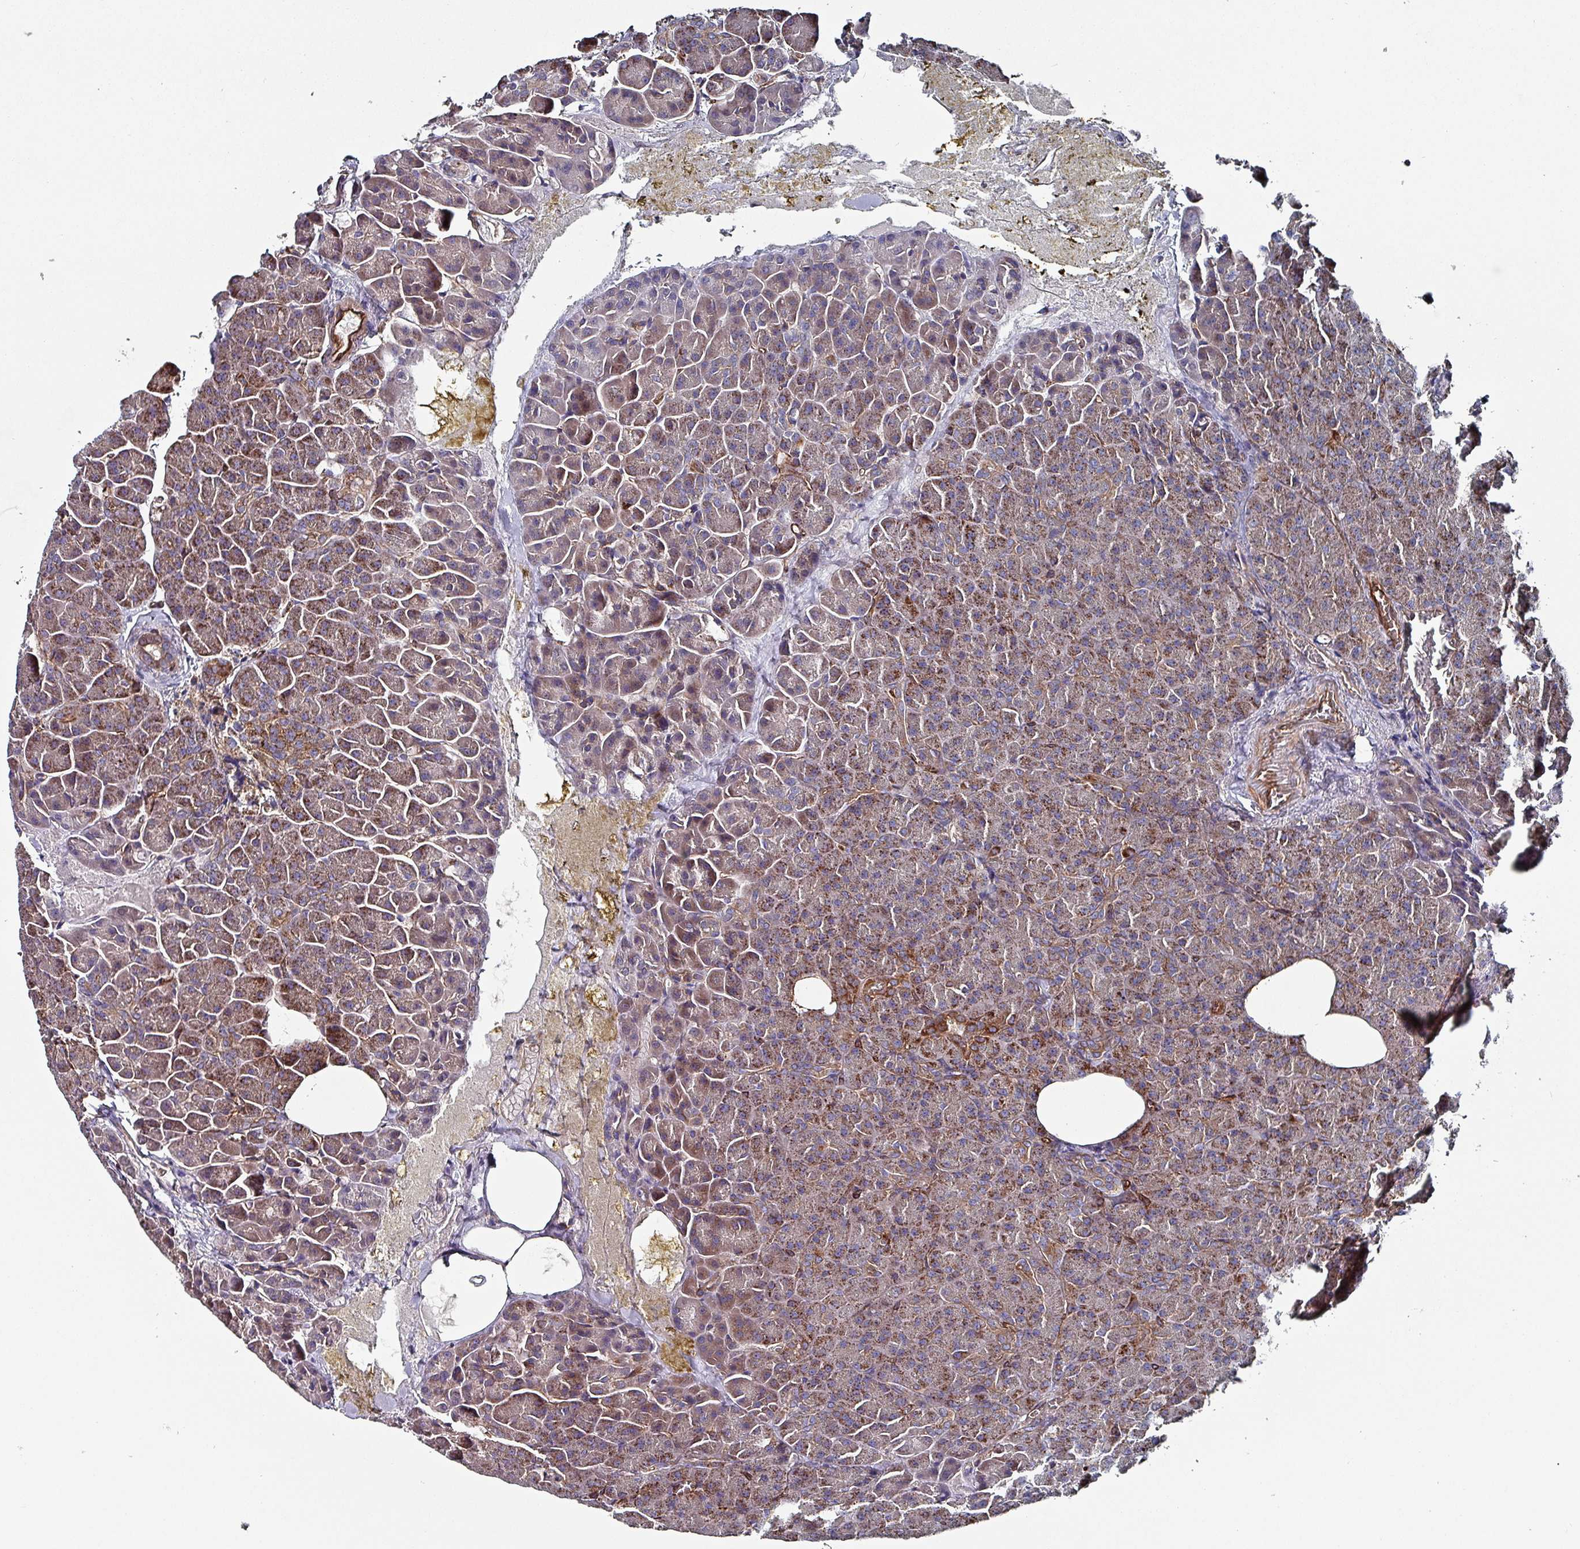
{"staining": {"intensity": "moderate", "quantity": ">75%", "location": "cytoplasmic/membranous"}, "tissue": "pancreas", "cell_type": "Exocrine glandular cells", "image_type": "normal", "snomed": [{"axis": "morphology", "description": "Normal tissue, NOS"}, {"axis": "topography", "description": "Pancreas"}], "caption": "Pancreas stained for a protein (brown) reveals moderate cytoplasmic/membranous positive positivity in approximately >75% of exocrine glandular cells.", "gene": "ANO10", "patient": {"sex": "female", "age": 74}}